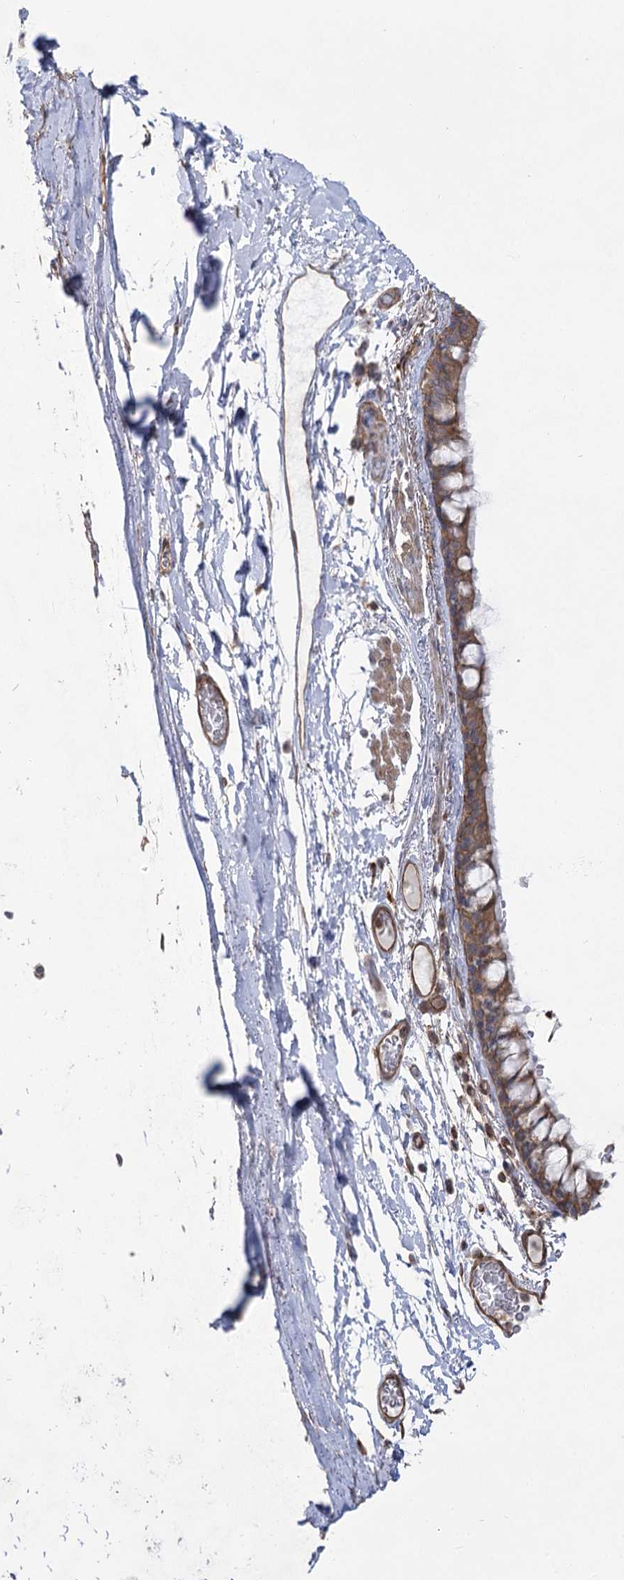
{"staining": {"intensity": "moderate", "quantity": ">75%", "location": "cytoplasmic/membranous"}, "tissue": "bronchus", "cell_type": "Respiratory epithelial cells", "image_type": "normal", "snomed": [{"axis": "morphology", "description": "Normal tissue, NOS"}, {"axis": "topography", "description": "Cartilage tissue"}], "caption": "Bronchus stained for a protein reveals moderate cytoplasmic/membranous positivity in respiratory epithelial cells. (Stains: DAB (3,3'-diaminobenzidine) in brown, nuclei in blue, Microscopy: brightfield microscopy at high magnification).", "gene": "SH3BP5L", "patient": {"sex": "male", "age": 63}}